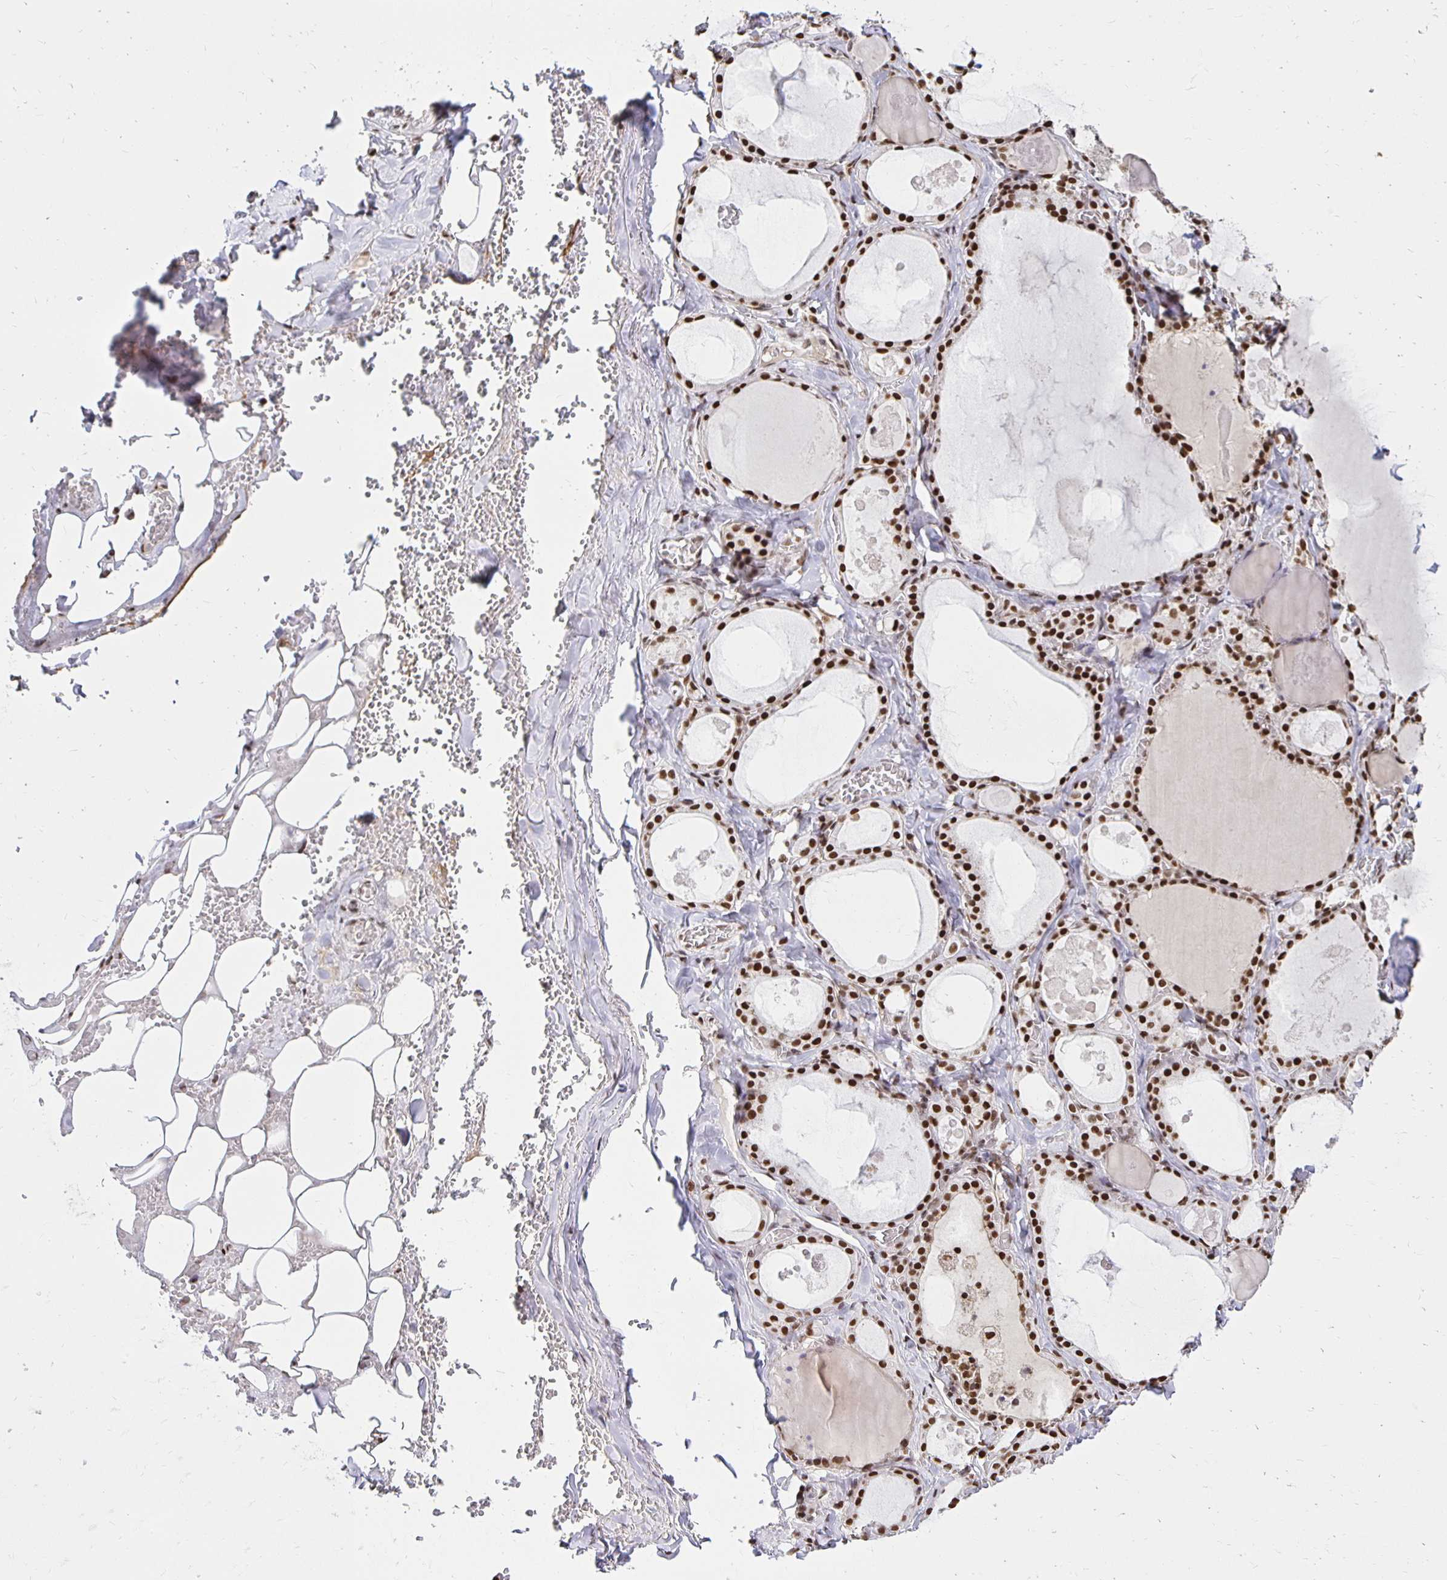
{"staining": {"intensity": "strong", "quantity": ">75%", "location": "nuclear"}, "tissue": "thyroid gland", "cell_type": "Glandular cells", "image_type": "normal", "snomed": [{"axis": "morphology", "description": "Normal tissue, NOS"}, {"axis": "topography", "description": "Thyroid gland"}], "caption": "The photomicrograph reveals a brown stain indicating the presence of a protein in the nuclear of glandular cells in thyroid gland. The staining was performed using DAB to visualize the protein expression in brown, while the nuclei were stained in blue with hematoxylin (Magnification: 20x).", "gene": "ZNF579", "patient": {"sex": "male", "age": 56}}